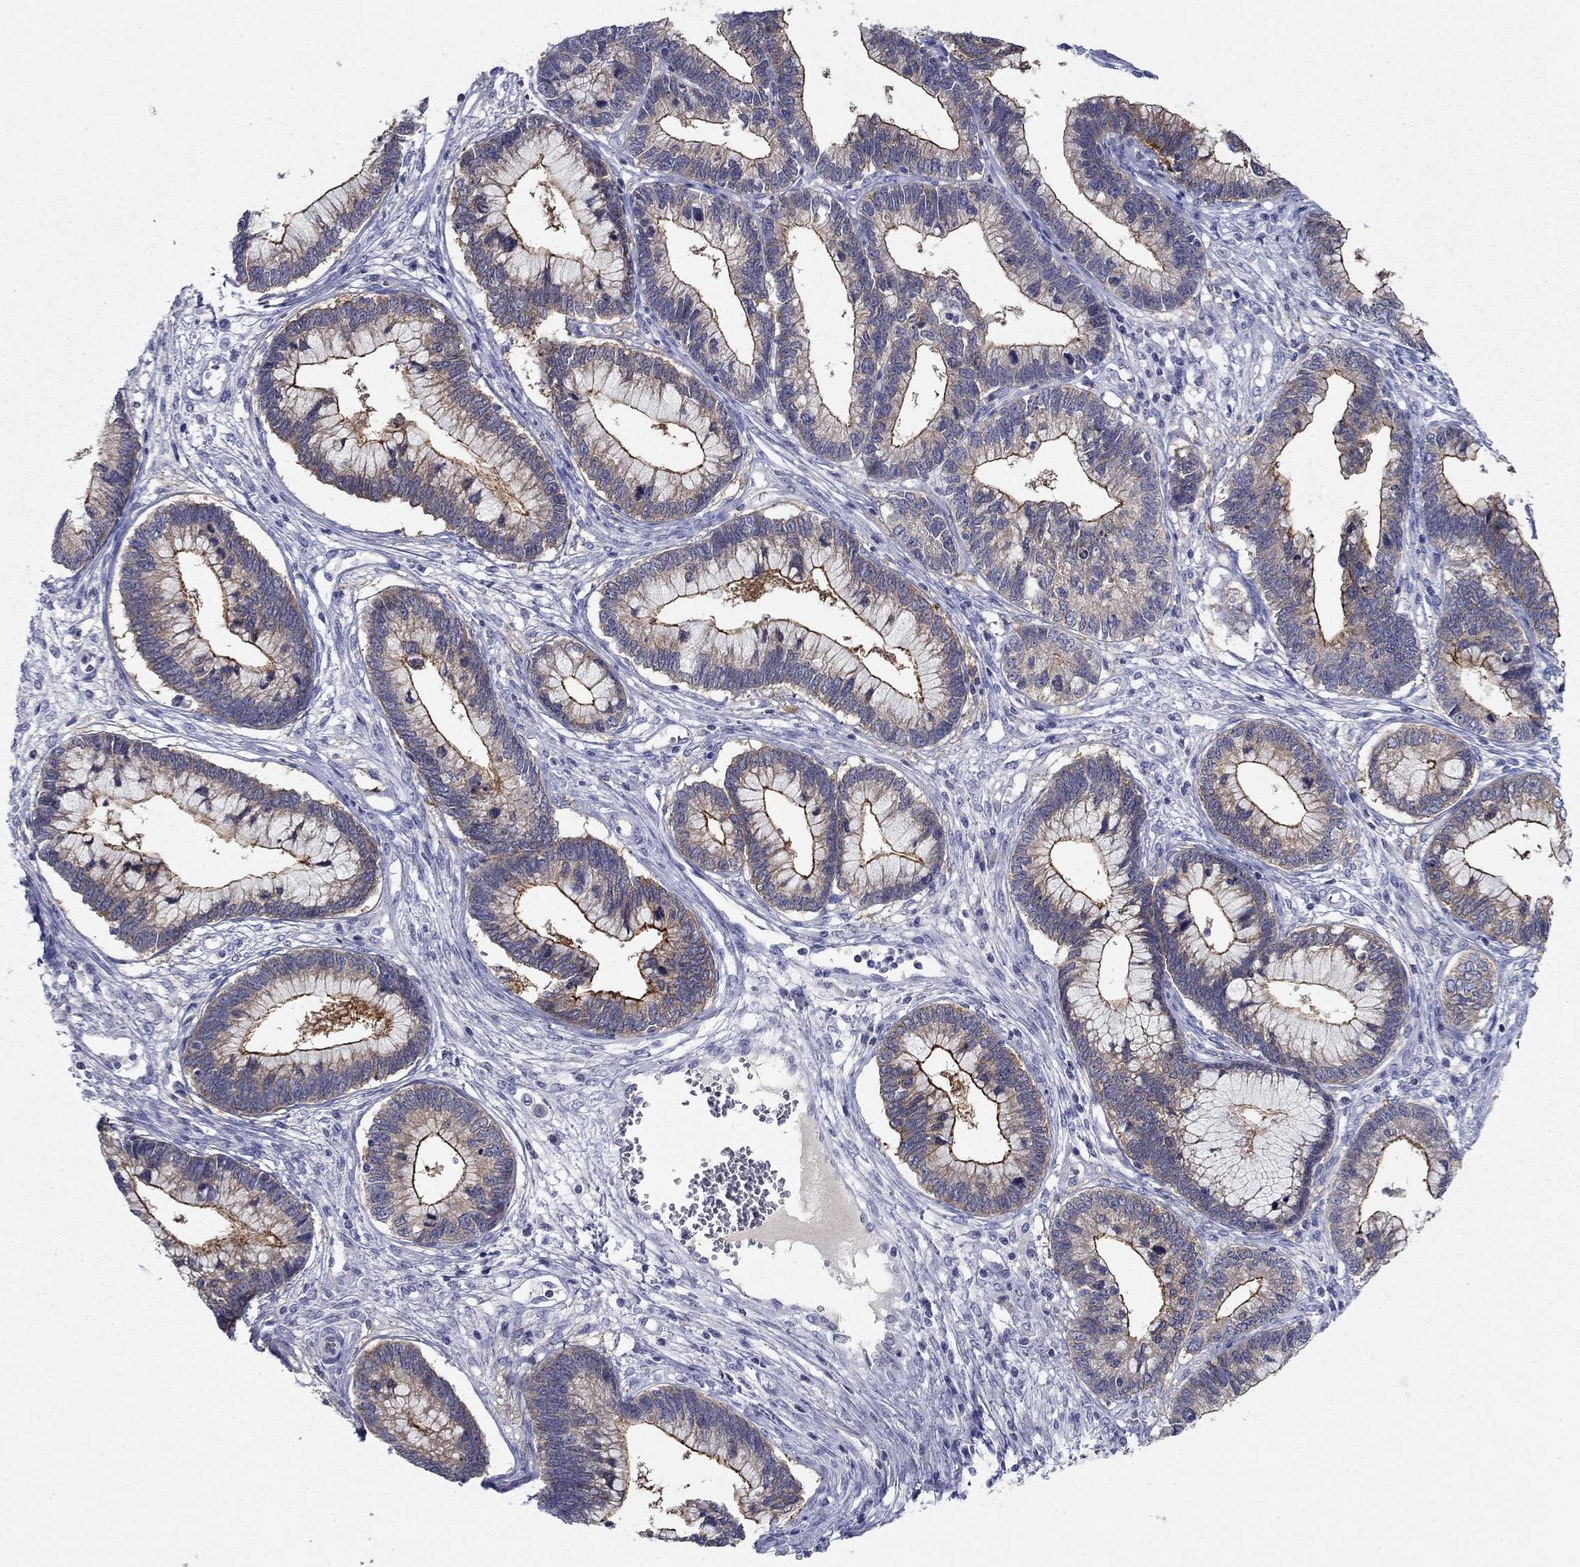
{"staining": {"intensity": "strong", "quantity": "25%-75%", "location": "cytoplasmic/membranous"}, "tissue": "cervical cancer", "cell_type": "Tumor cells", "image_type": "cancer", "snomed": [{"axis": "morphology", "description": "Adenocarcinoma, NOS"}, {"axis": "topography", "description": "Cervix"}], "caption": "Human cervical cancer (adenocarcinoma) stained for a protein (brown) demonstrates strong cytoplasmic/membranous positive expression in about 25%-75% of tumor cells.", "gene": "PLS1", "patient": {"sex": "female", "age": 44}}